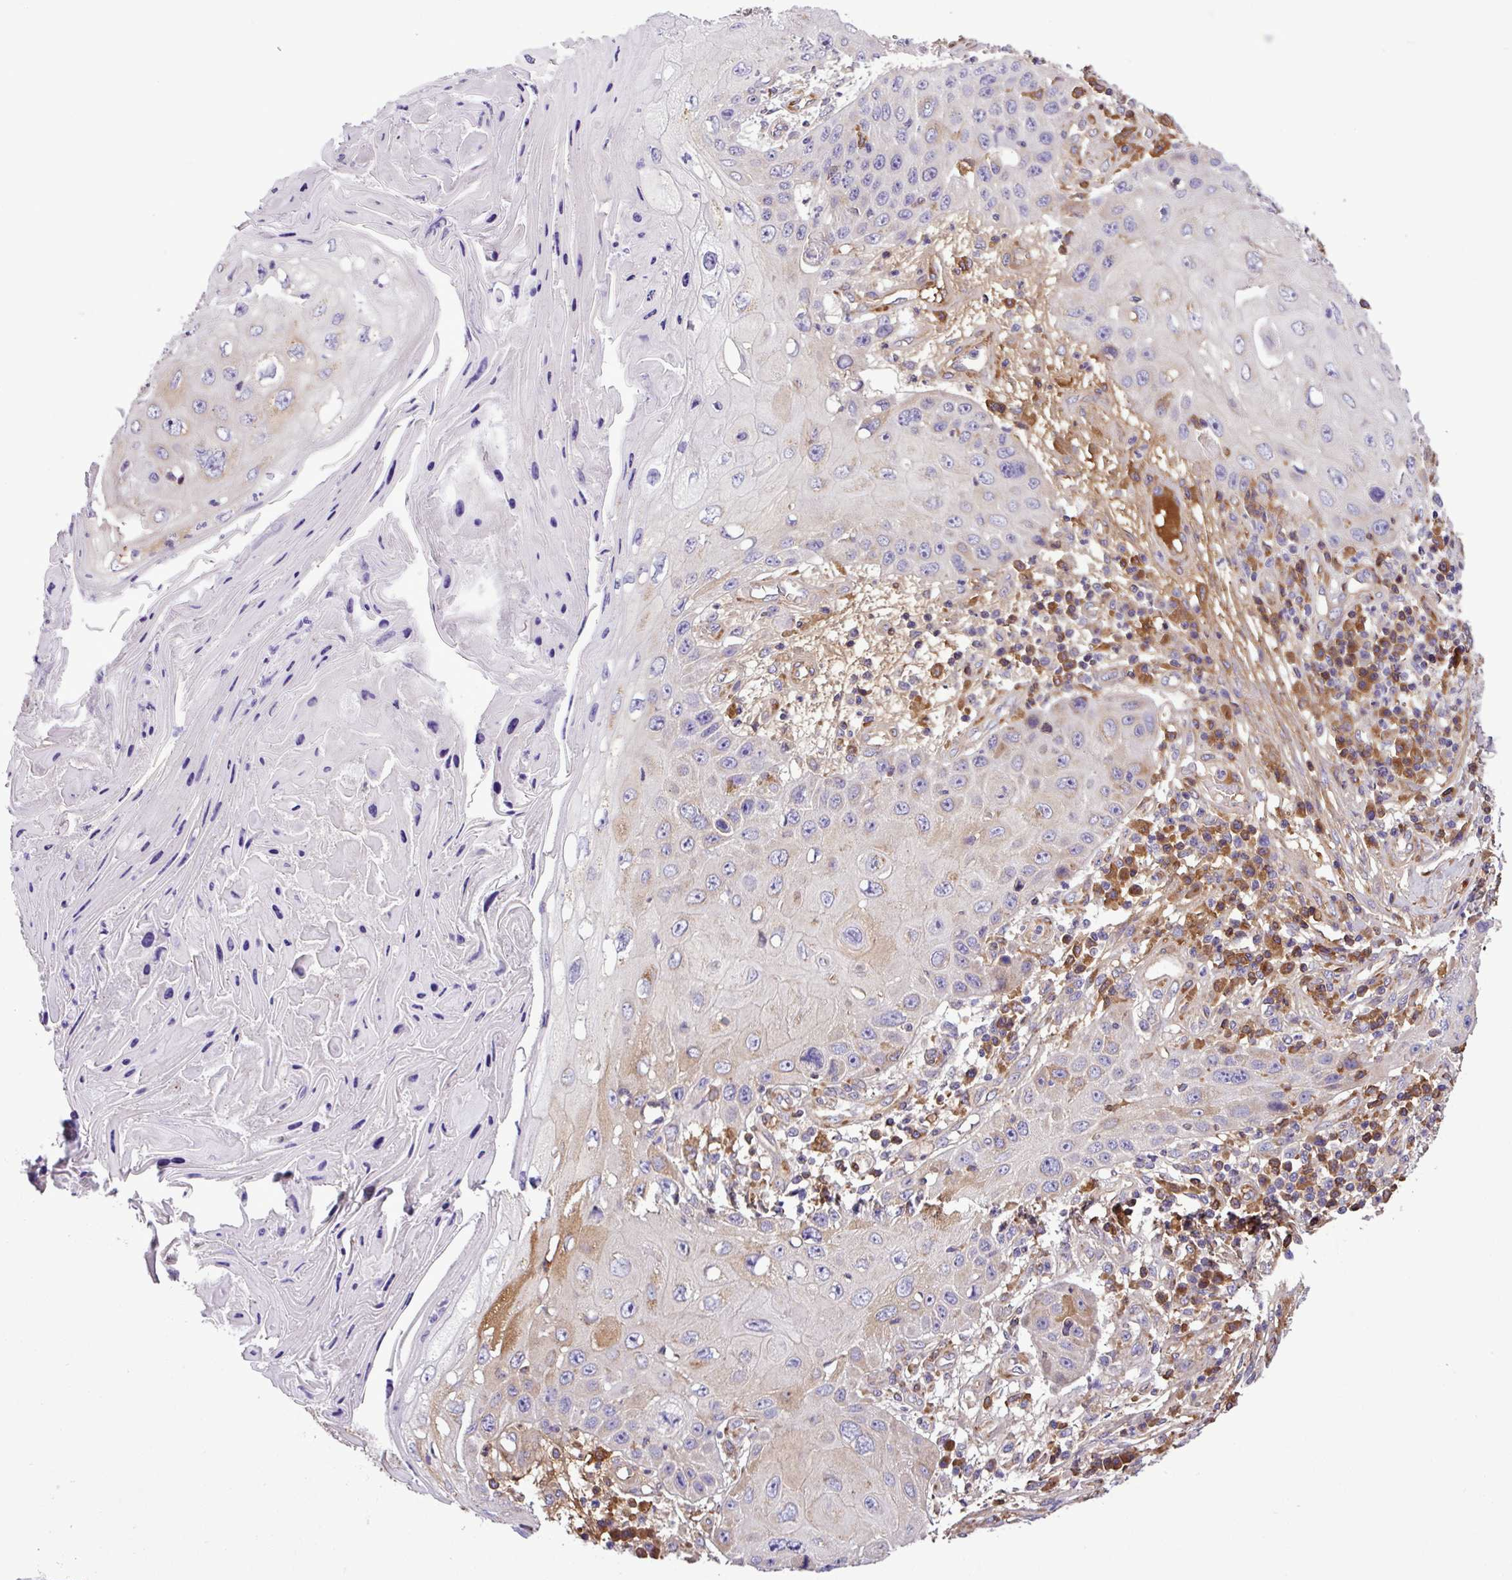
{"staining": {"intensity": "moderate", "quantity": "<25%", "location": "cytoplasmic/membranous"}, "tissue": "skin cancer", "cell_type": "Tumor cells", "image_type": "cancer", "snomed": [{"axis": "morphology", "description": "Squamous cell carcinoma, NOS"}, {"axis": "topography", "description": "Skin"}, {"axis": "topography", "description": "Vulva"}], "caption": "Moderate cytoplasmic/membranous staining for a protein is seen in approximately <25% of tumor cells of skin squamous cell carcinoma using immunohistochemistry (IHC).", "gene": "CWH43", "patient": {"sex": "female", "age": 44}}